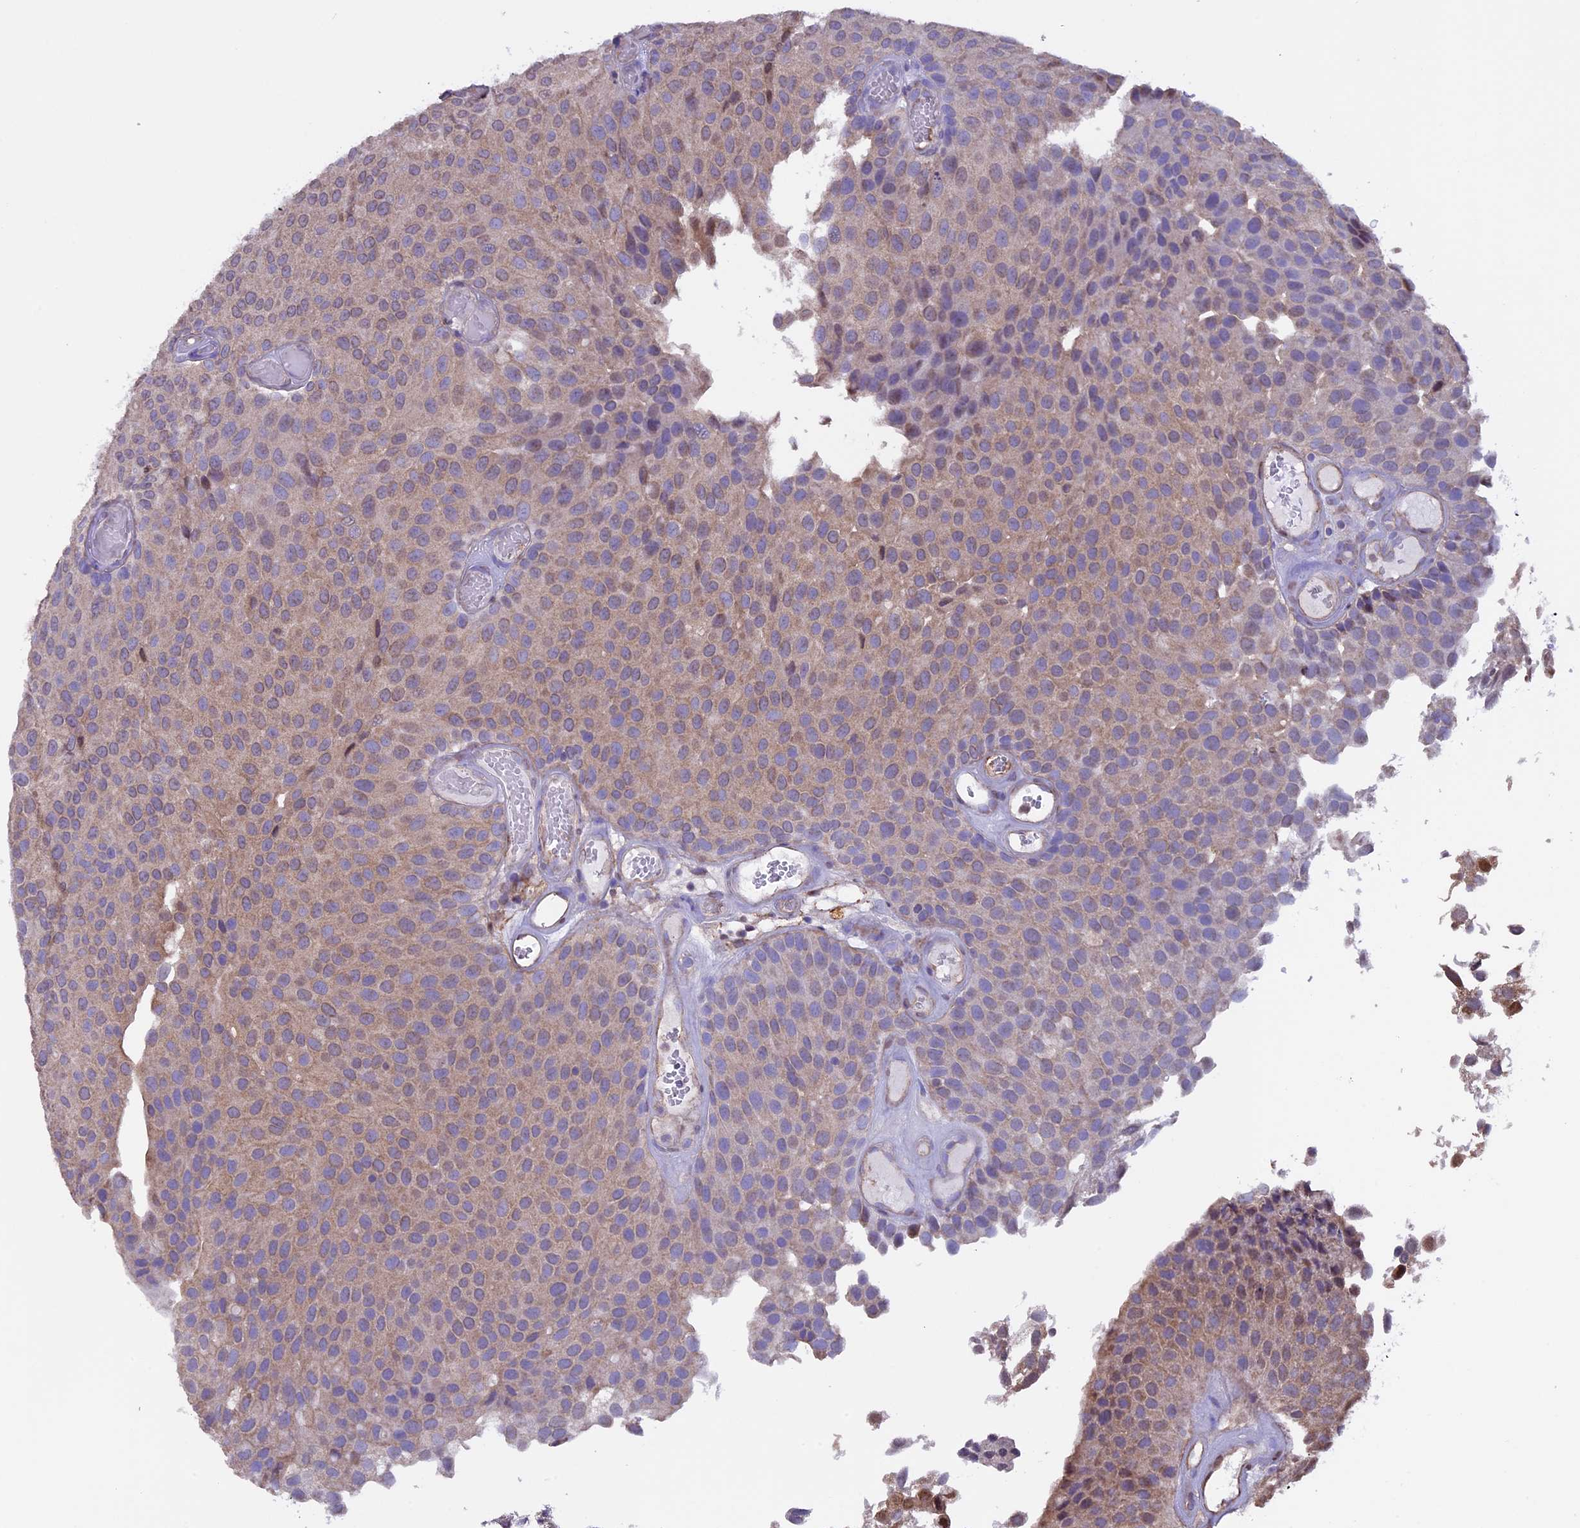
{"staining": {"intensity": "moderate", "quantity": "25%-75%", "location": "cytoplasmic/membranous"}, "tissue": "urothelial cancer", "cell_type": "Tumor cells", "image_type": "cancer", "snomed": [{"axis": "morphology", "description": "Urothelial carcinoma, Low grade"}, {"axis": "topography", "description": "Urinary bladder"}], "caption": "This is an image of immunohistochemistry (IHC) staining of urothelial cancer, which shows moderate expression in the cytoplasmic/membranous of tumor cells.", "gene": "TMEM171", "patient": {"sex": "male", "age": 89}}